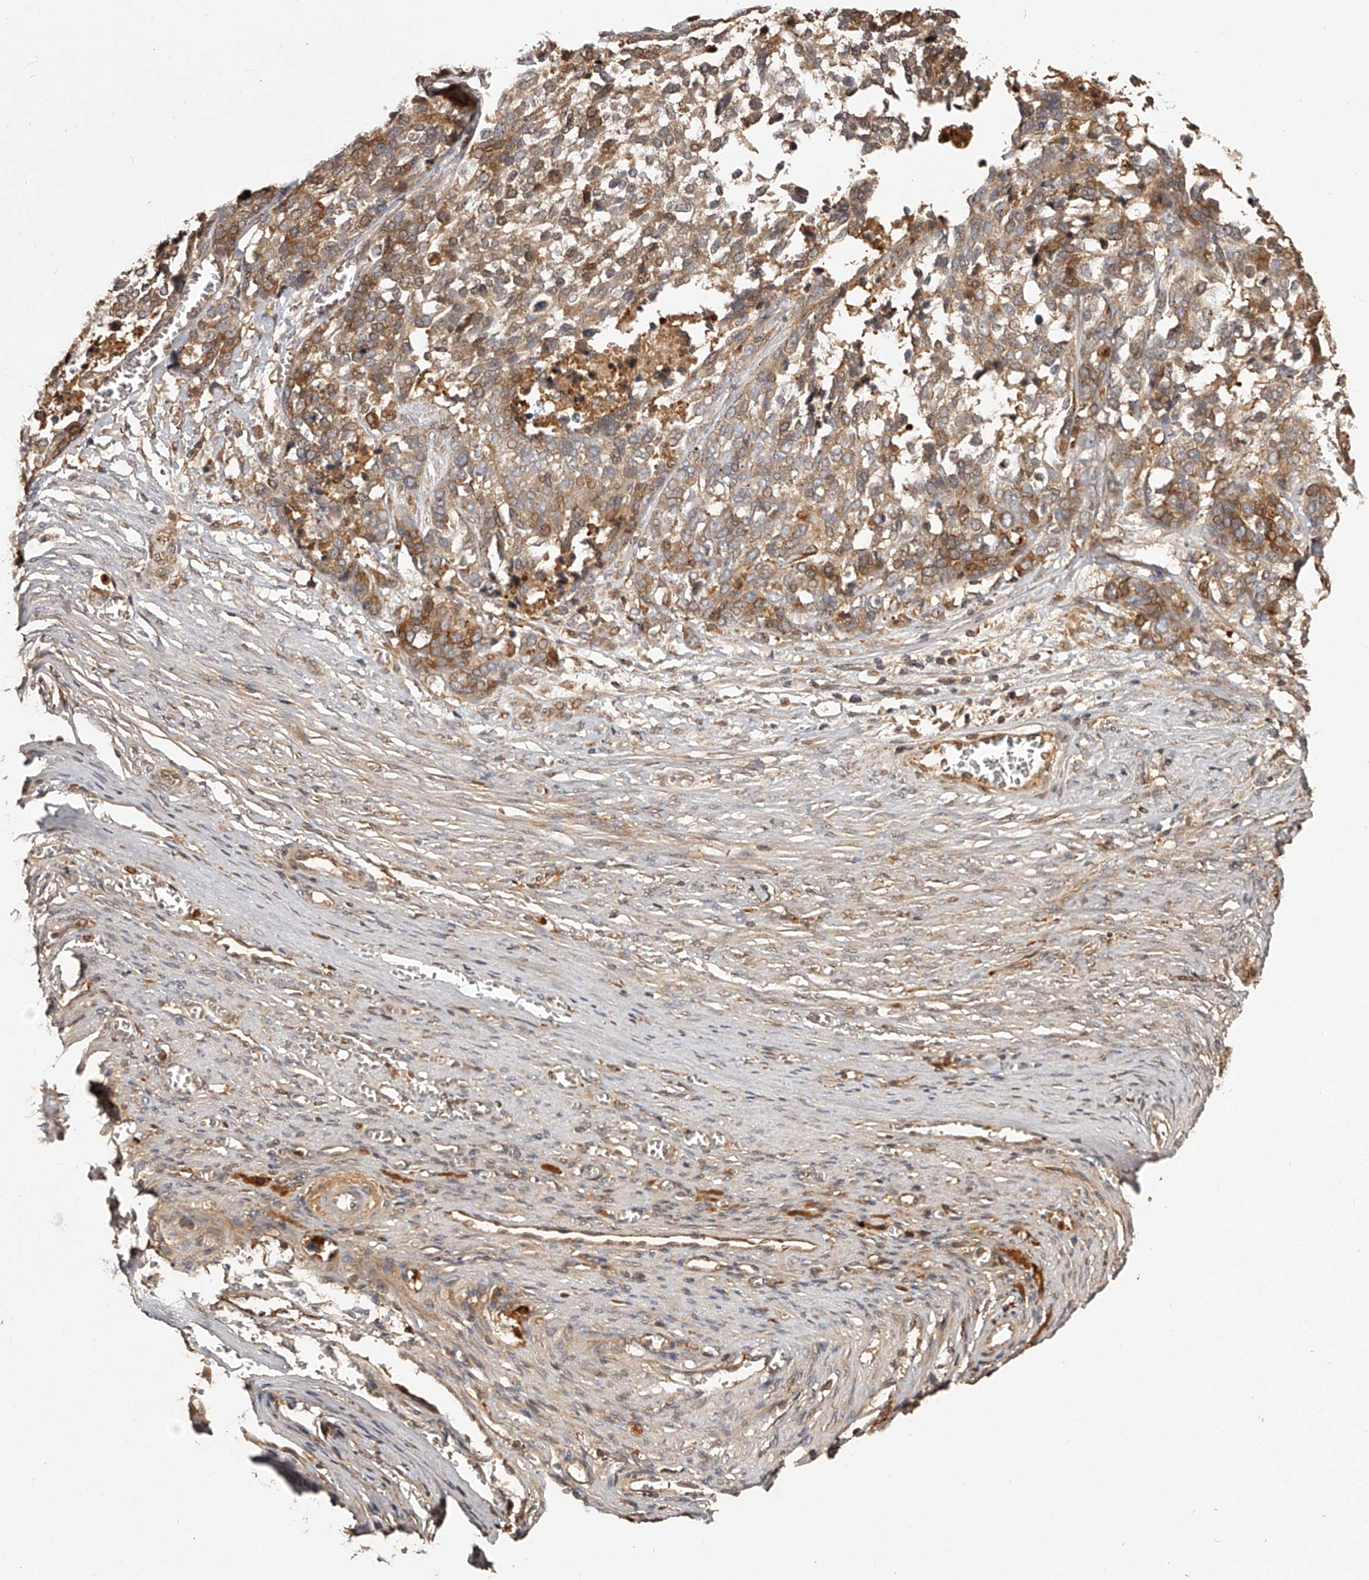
{"staining": {"intensity": "moderate", "quantity": "25%-75%", "location": "cytoplasmic/membranous"}, "tissue": "ovarian cancer", "cell_type": "Tumor cells", "image_type": "cancer", "snomed": [{"axis": "morphology", "description": "Cystadenocarcinoma, serous, NOS"}, {"axis": "topography", "description": "Ovary"}], "caption": "About 25%-75% of tumor cells in ovarian serous cystadenocarcinoma exhibit moderate cytoplasmic/membranous protein positivity as visualized by brown immunohistochemical staining.", "gene": "CRYZL1", "patient": {"sex": "female", "age": 44}}